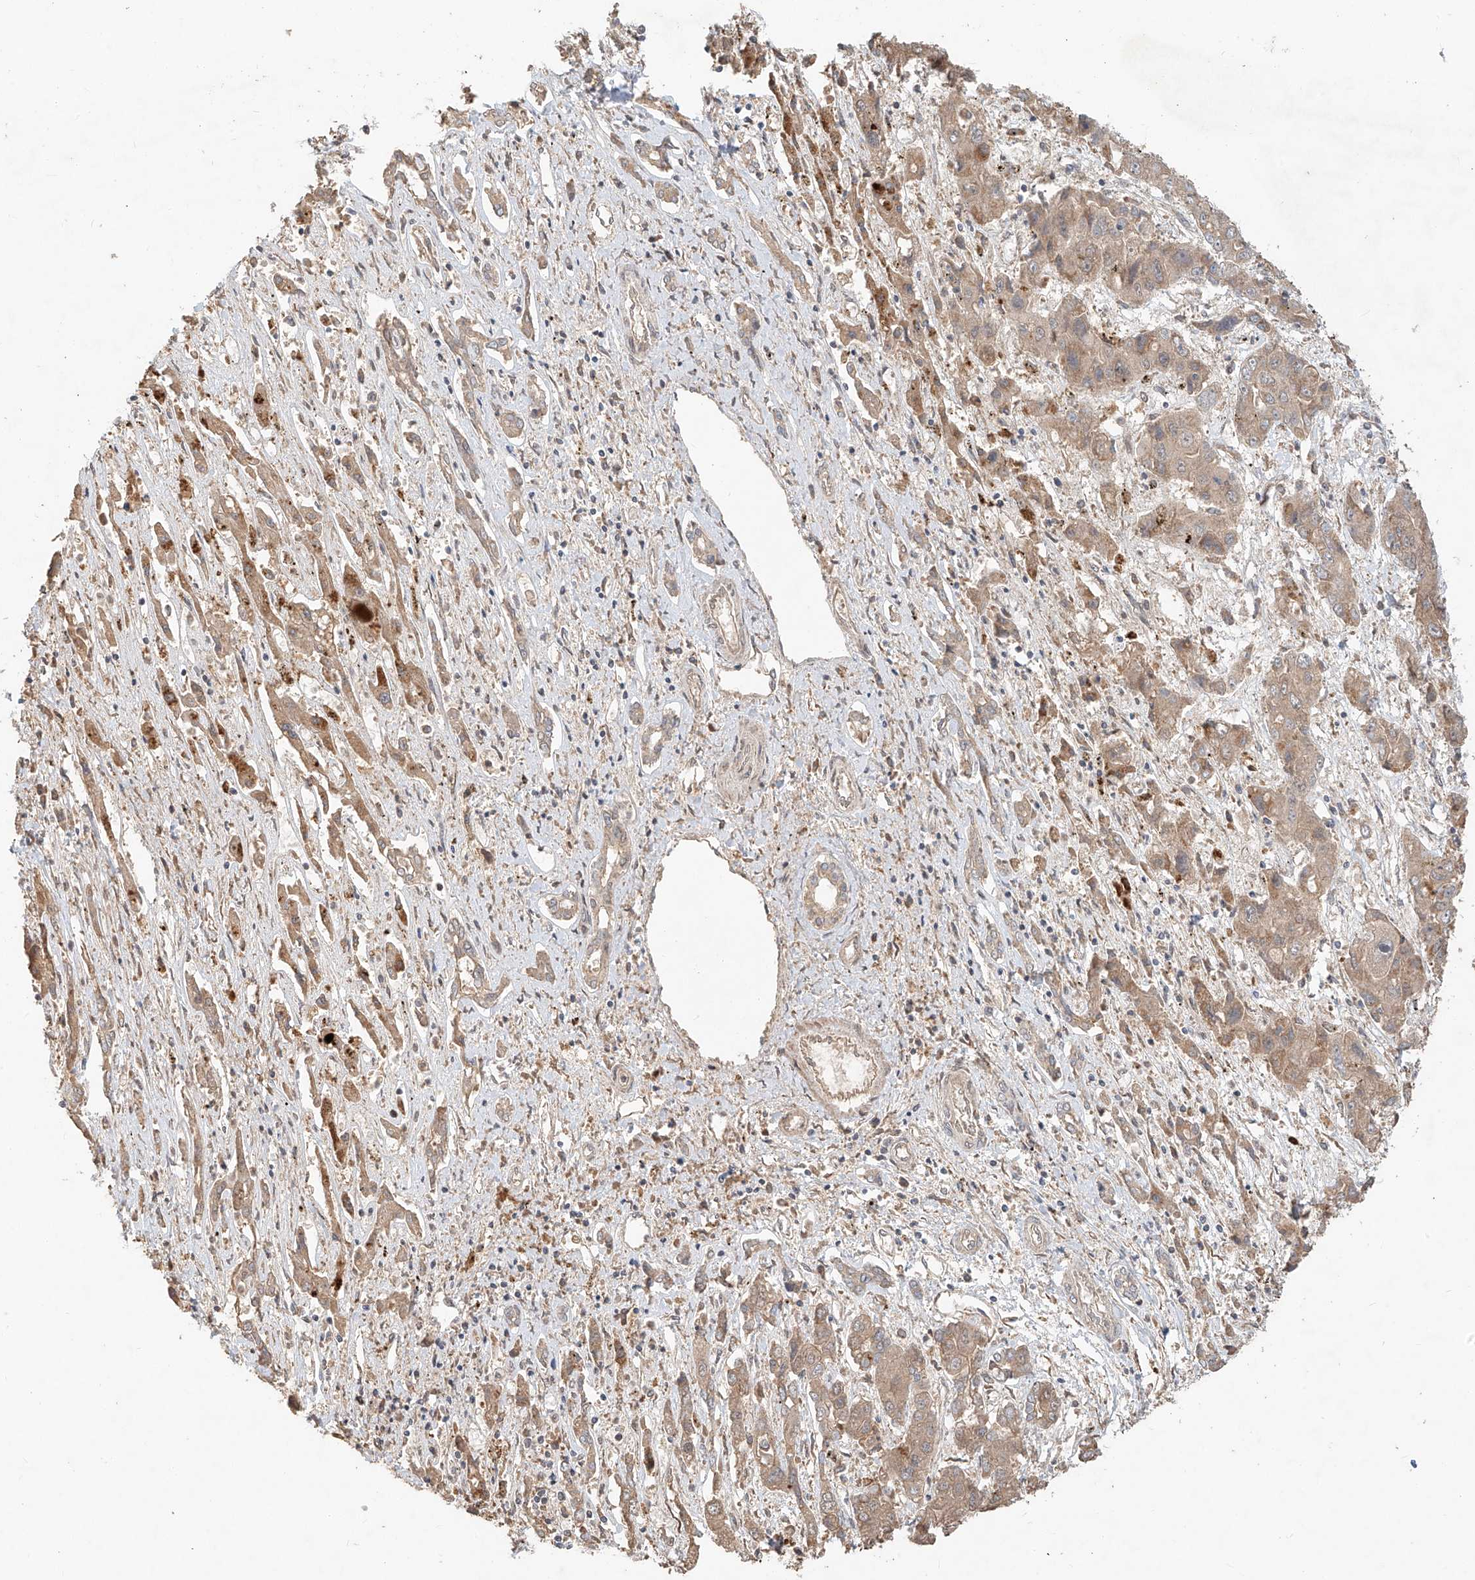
{"staining": {"intensity": "weak", "quantity": ">75%", "location": "cytoplasmic/membranous"}, "tissue": "liver cancer", "cell_type": "Tumor cells", "image_type": "cancer", "snomed": [{"axis": "morphology", "description": "Cholangiocarcinoma"}, {"axis": "topography", "description": "Liver"}], "caption": "The photomicrograph demonstrates a brown stain indicating the presence of a protein in the cytoplasmic/membranous of tumor cells in liver cancer. The protein is stained brown, and the nuclei are stained in blue (DAB IHC with brightfield microscopy, high magnification).", "gene": "TMEM61", "patient": {"sex": "male", "age": 67}}